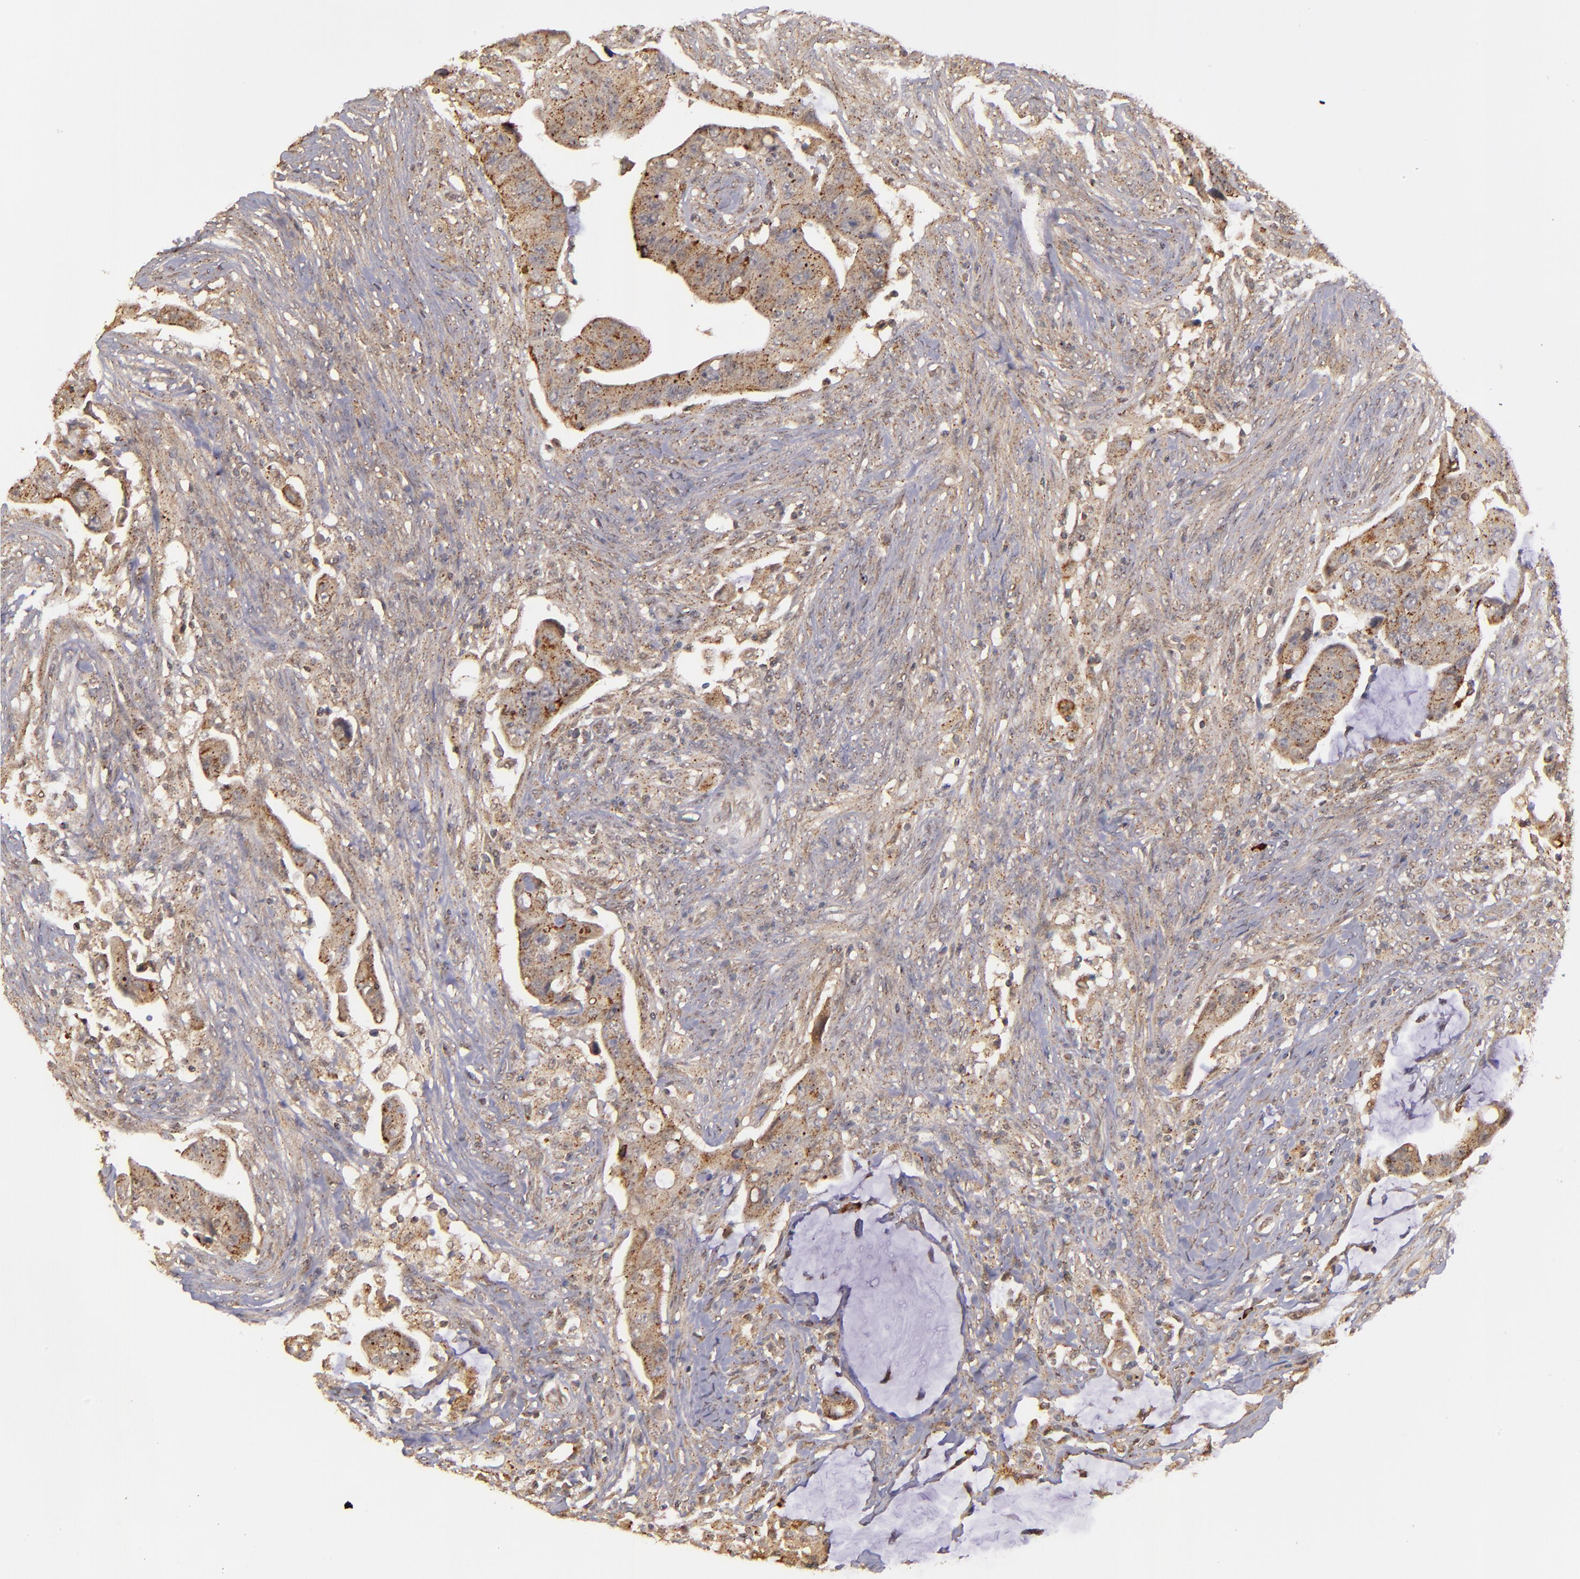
{"staining": {"intensity": "moderate", "quantity": "25%-75%", "location": "cytoplasmic/membranous"}, "tissue": "colorectal cancer", "cell_type": "Tumor cells", "image_type": "cancer", "snomed": [{"axis": "morphology", "description": "Adenocarcinoma, NOS"}, {"axis": "topography", "description": "Rectum"}], "caption": "Colorectal cancer stained for a protein displays moderate cytoplasmic/membranous positivity in tumor cells.", "gene": "ZFYVE1", "patient": {"sex": "female", "age": 71}}